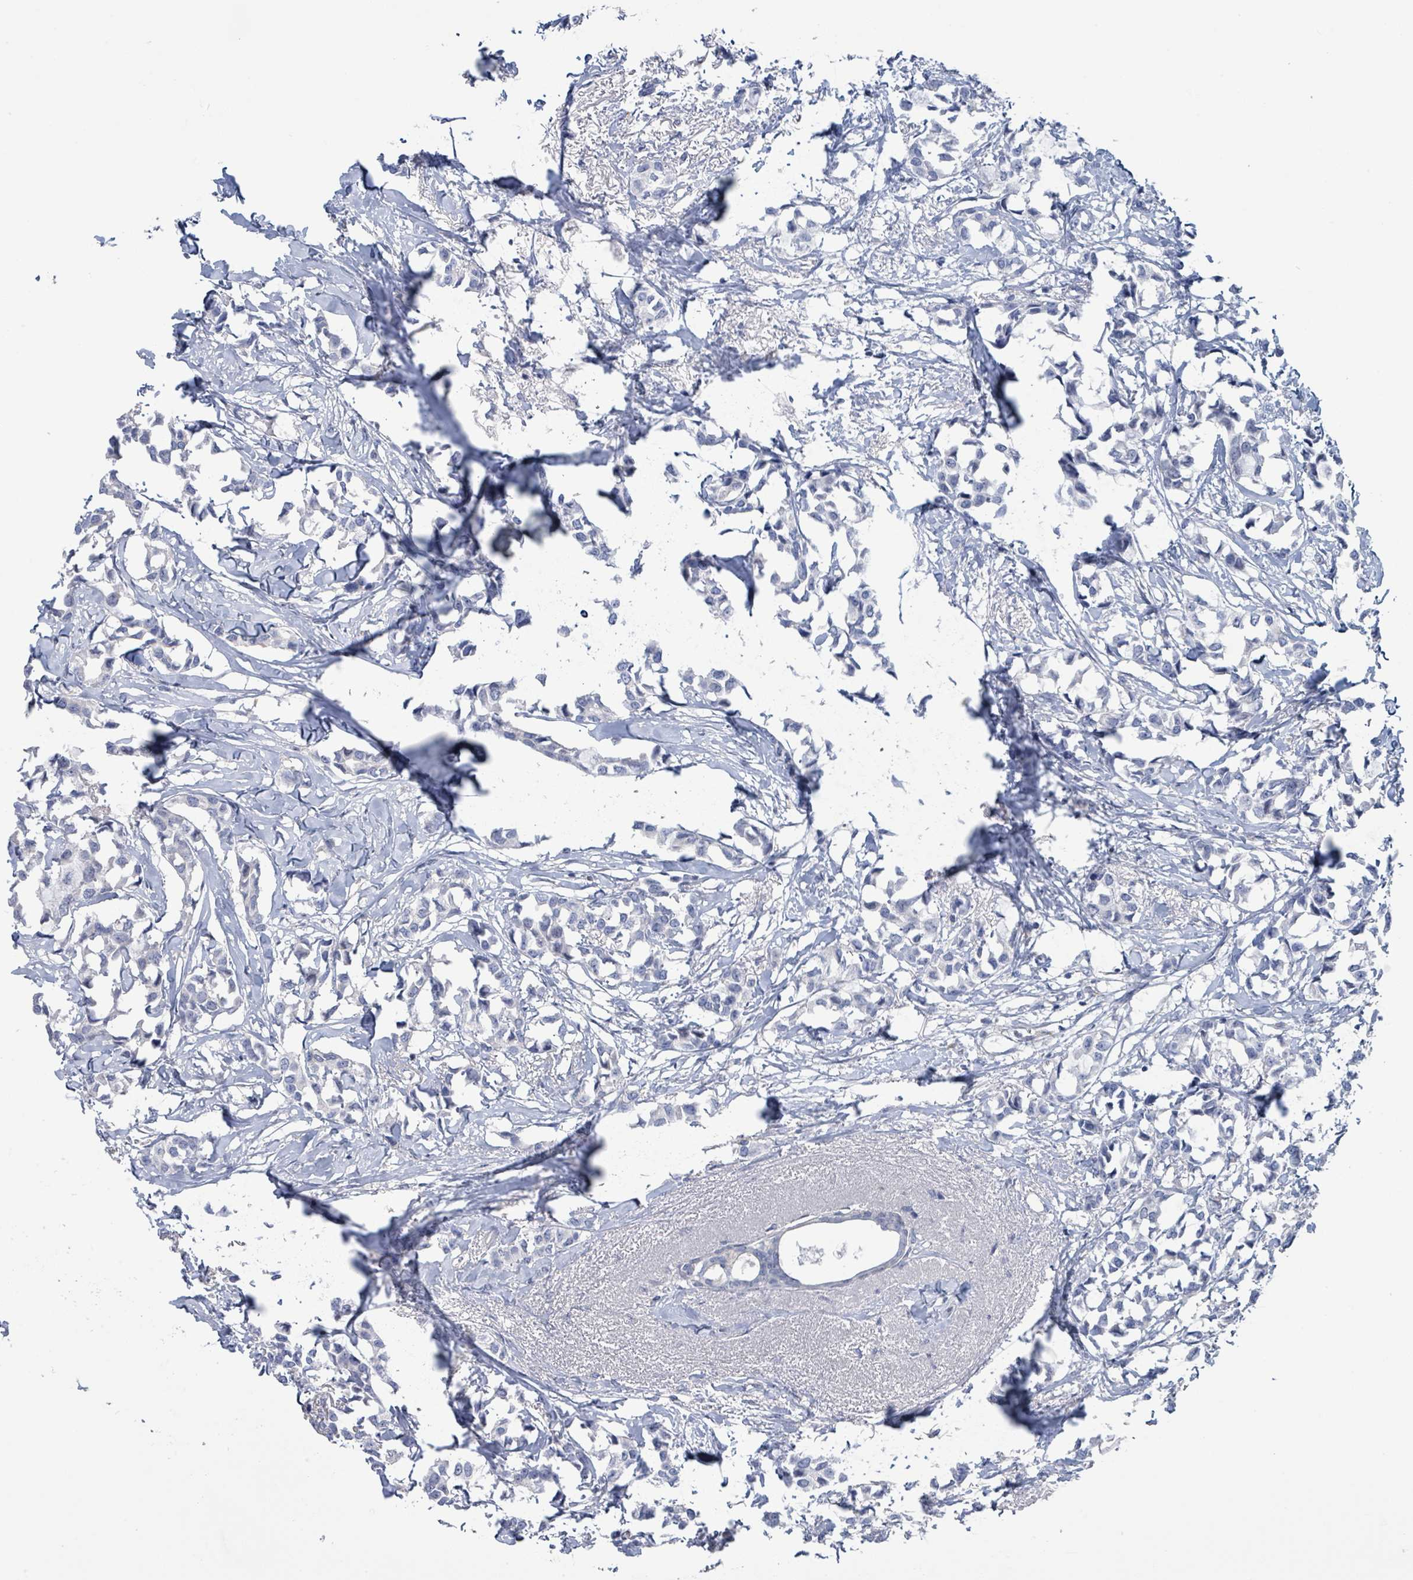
{"staining": {"intensity": "negative", "quantity": "none", "location": "none"}, "tissue": "breast cancer", "cell_type": "Tumor cells", "image_type": "cancer", "snomed": [{"axis": "morphology", "description": "Duct carcinoma"}, {"axis": "topography", "description": "Breast"}], "caption": "Photomicrograph shows no significant protein staining in tumor cells of breast cancer. Brightfield microscopy of immunohistochemistry stained with DAB (brown) and hematoxylin (blue), captured at high magnification.", "gene": "DGKZ", "patient": {"sex": "female", "age": 73}}